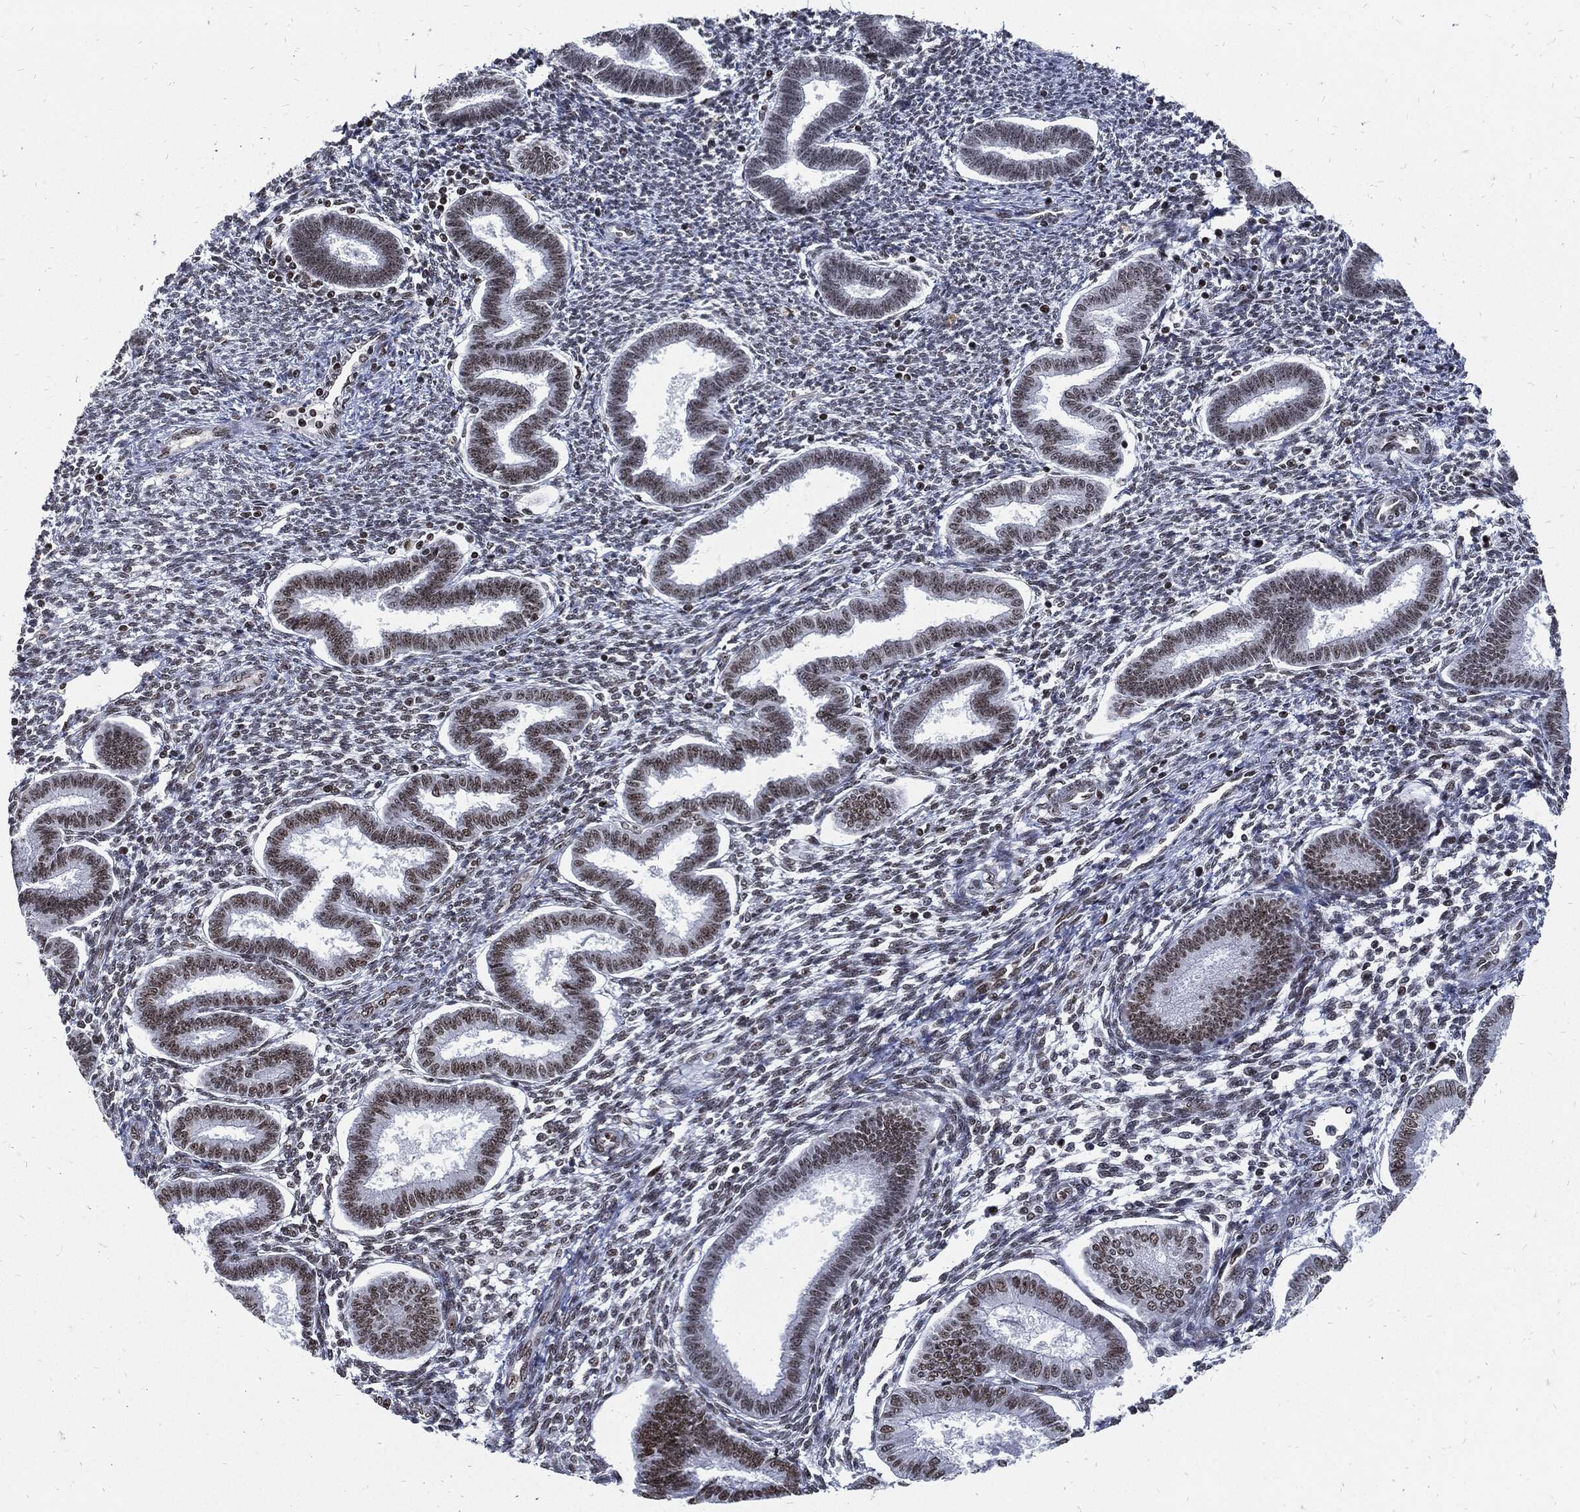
{"staining": {"intensity": "moderate", "quantity": "25%-75%", "location": "nuclear"}, "tissue": "endometrium", "cell_type": "Cells in endometrial stroma", "image_type": "normal", "snomed": [{"axis": "morphology", "description": "Normal tissue, NOS"}, {"axis": "topography", "description": "Endometrium"}], "caption": "A brown stain highlights moderate nuclear positivity of a protein in cells in endometrial stroma of normal human endometrium. (Stains: DAB in brown, nuclei in blue, Microscopy: brightfield microscopy at high magnification).", "gene": "TERF2", "patient": {"sex": "female", "age": 43}}